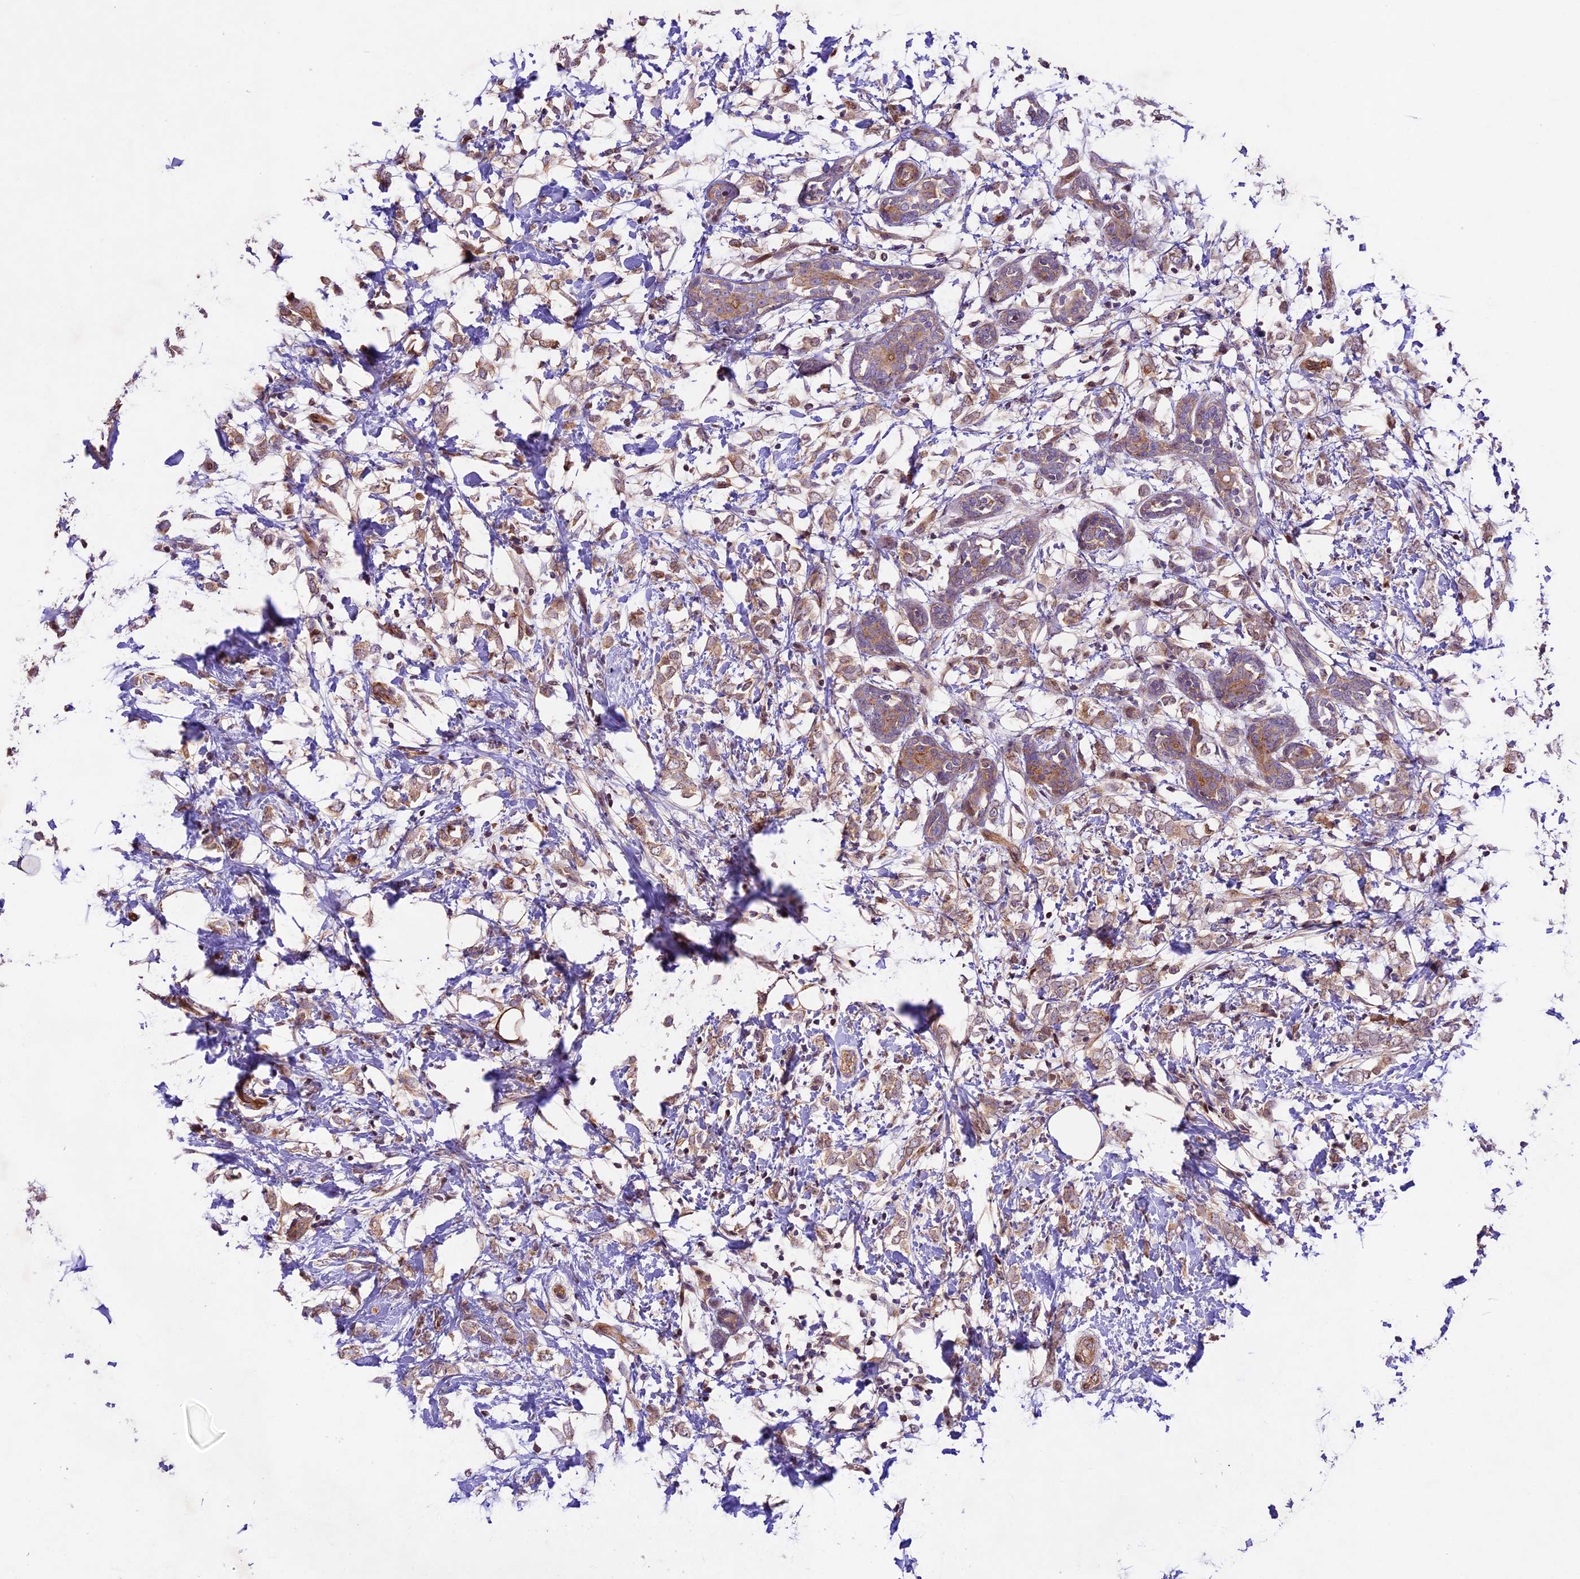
{"staining": {"intensity": "weak", "quantity": ">75%", "location": "cytoplasmic/membranous"}, "tissue": "breast cancer", "cell_type": "Tumor cells", "image_type": "cancer", "snomed": [{"axis": "morphology", "description": "Normal tissue, NOS"}, {"axis": "morphology", "description": "Lobular carcinoma"}, {"axis": "topography", "description": "Breast"}], "caption": "Breast lobular carcinoma stained for a protein (brown) displays weak cytoplasmic/membranous positive staining in about >75% of tumor cells.", "gene": "CCSER1", "patient": {"sex": "female", "age": 47}}